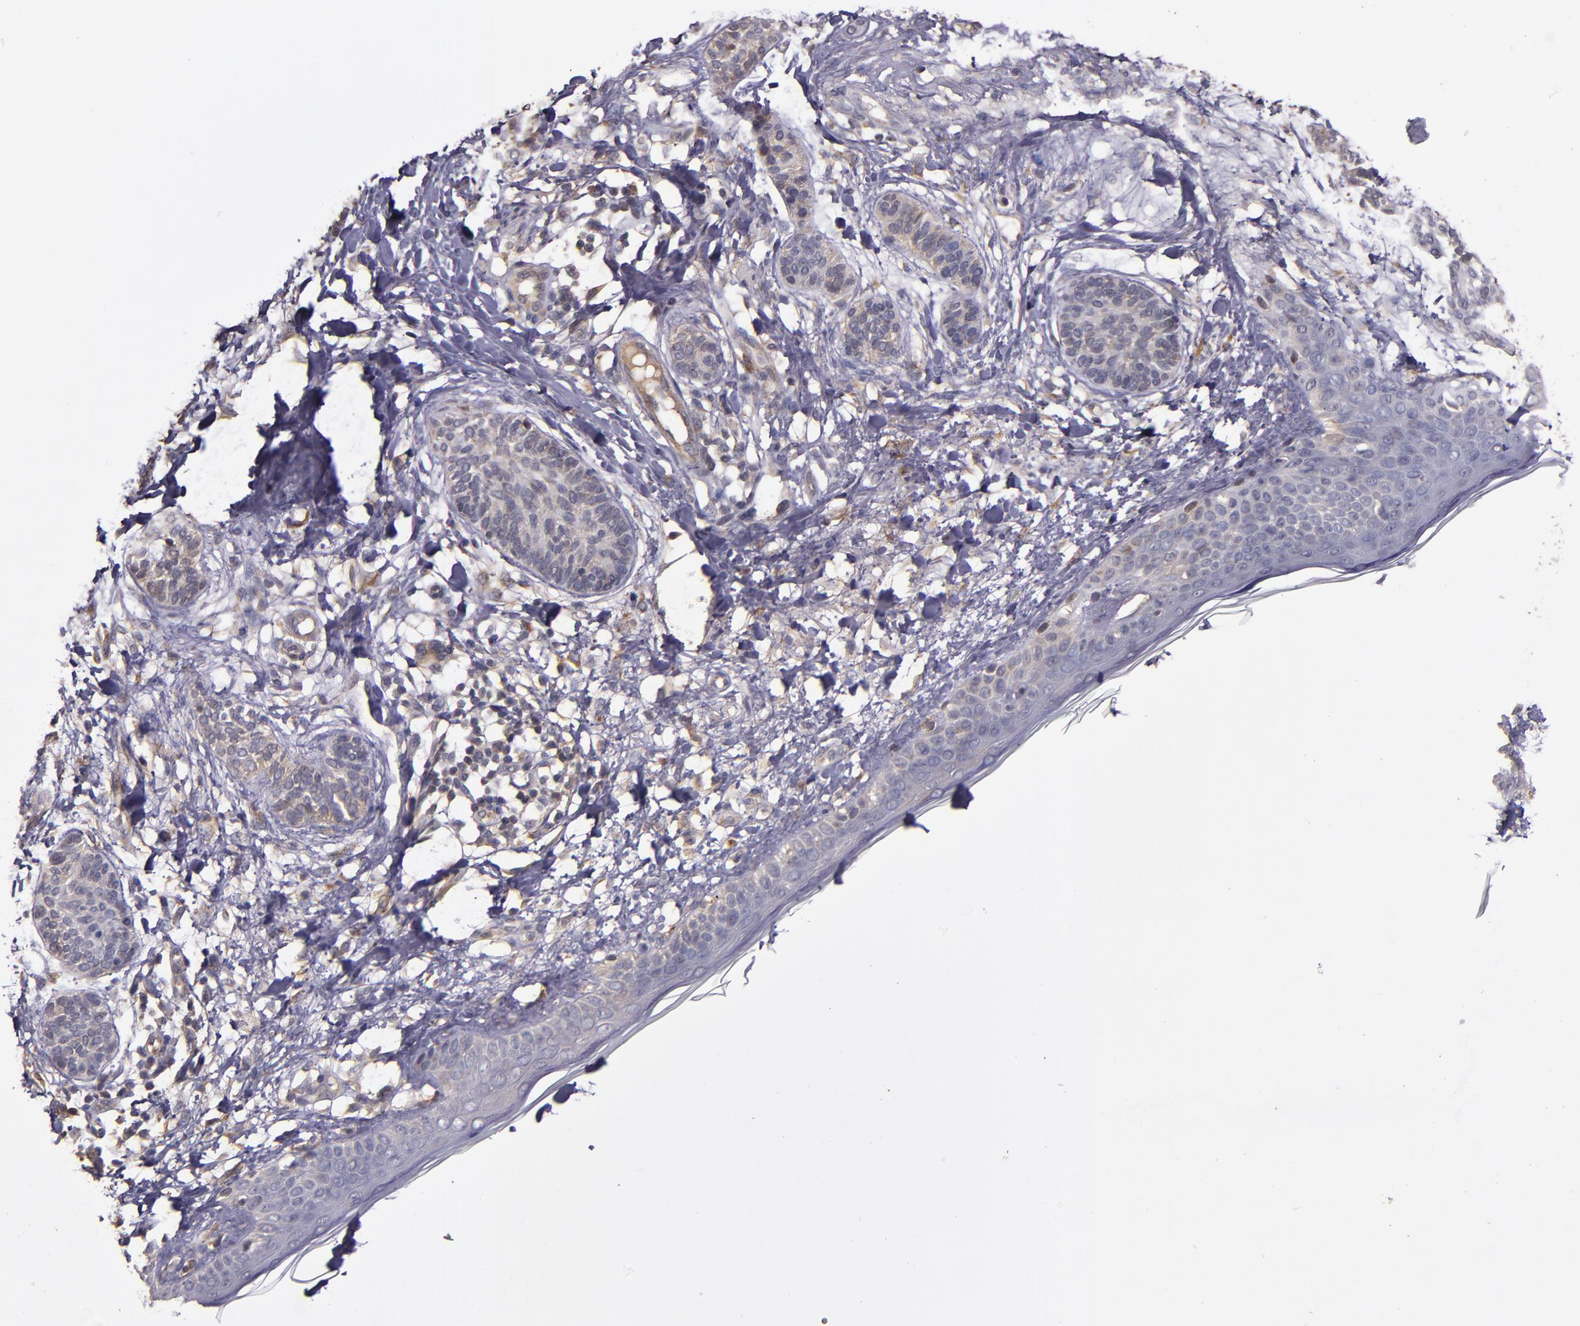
{"staining": {"intensity": "weak", "quantity": ">75%", "location": "cytoplasmic/membranous"}, "tissue": "skin cancer", "cell_type": "Tumor cells", "image_type": "cancer", "snomed": [{"axis": "morphology", "description": "Normal tissue, NOS"}, {"axis": "morphology", "description": "Basal cell carcinoma"}, {"axis": "topography", "description": "Skin"}], "caption": "A low amount of weak cytoplasmic/membranous positivity is present in about >75% of tumor cells in skin cancer (basal cell carcinoma) tissue.", "gene": "PRAF2", "patient": {"sex": "male", "age": 63}}